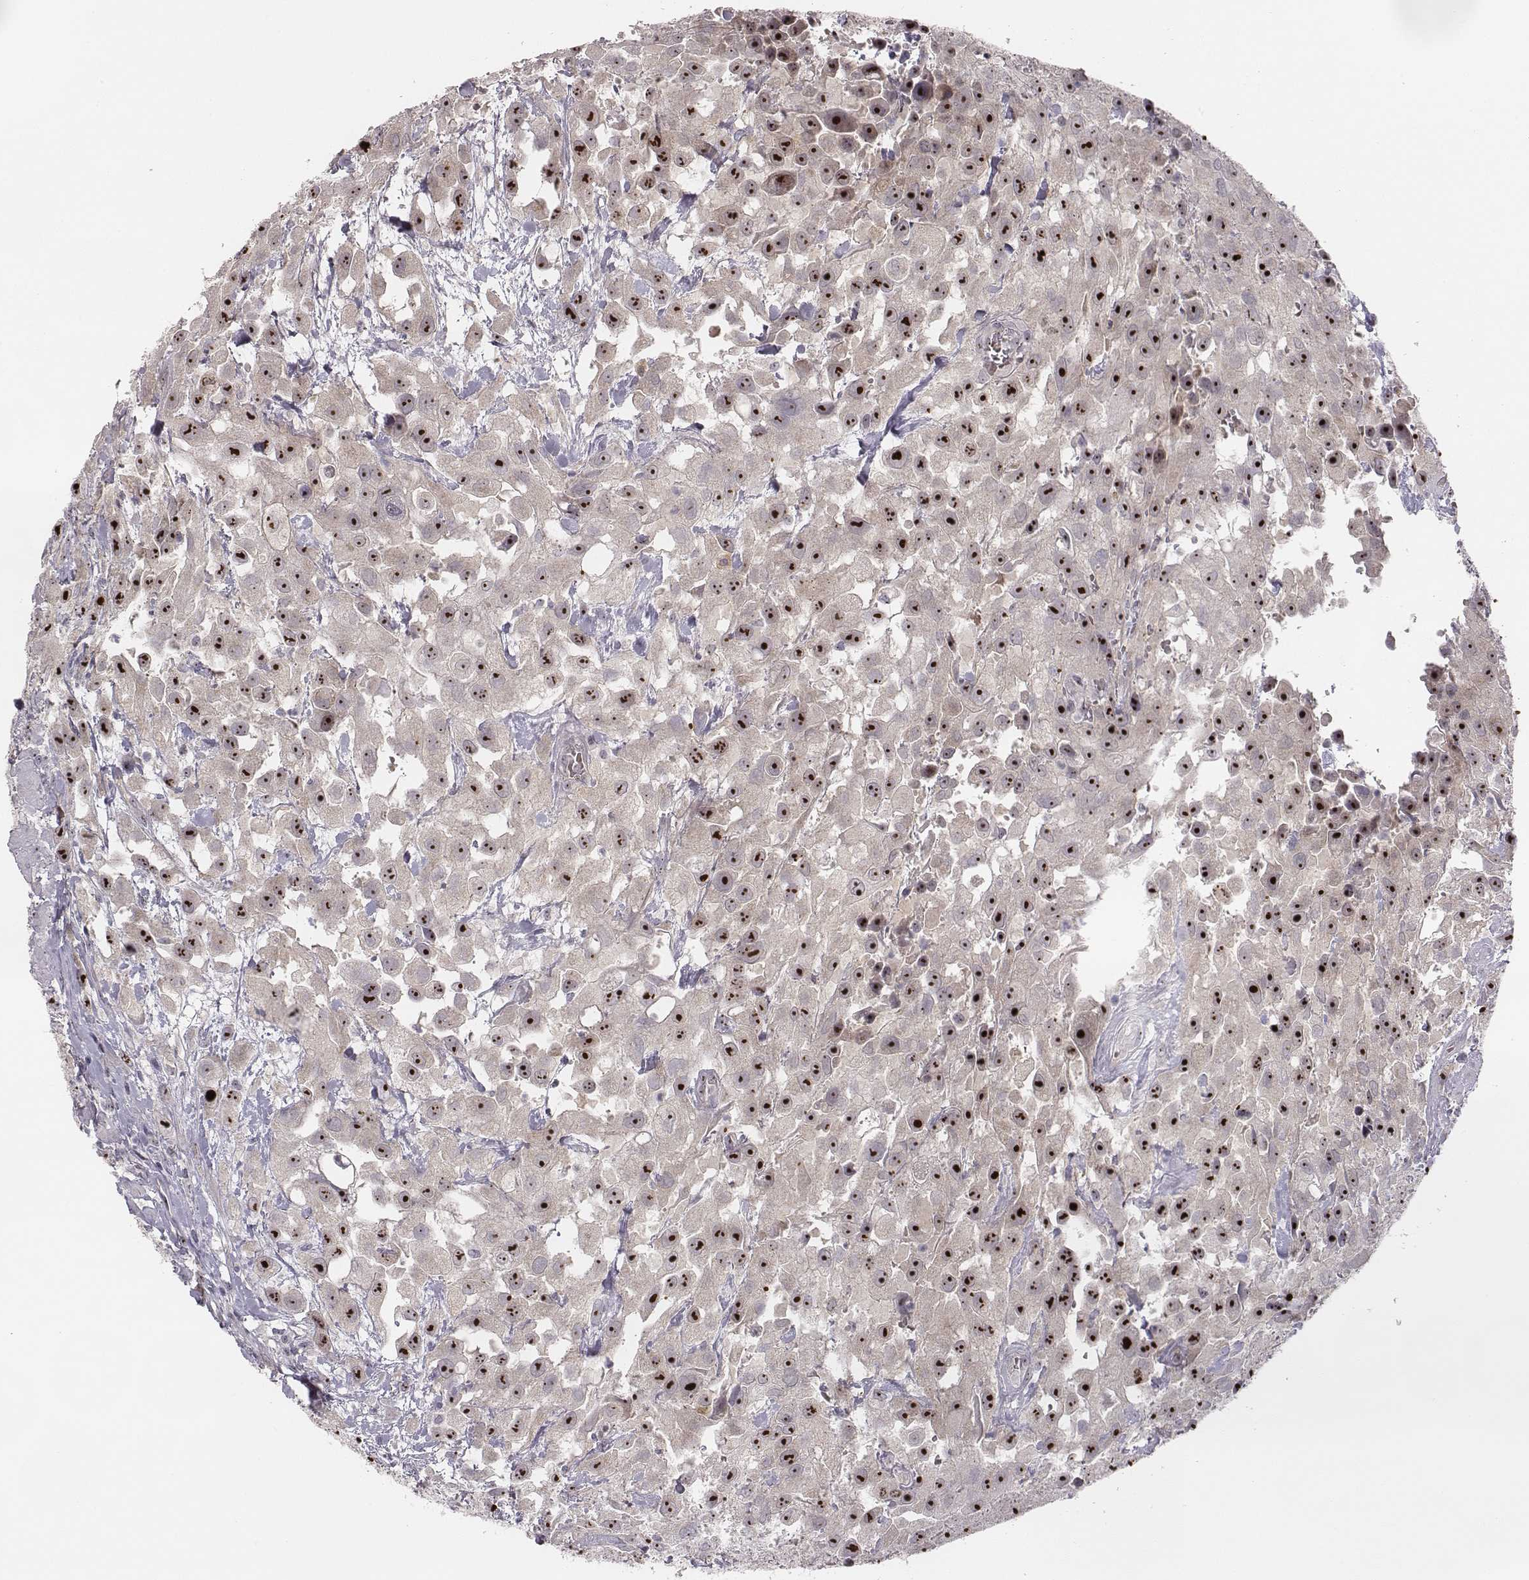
{"staining": {"intensity": "strong", "quantity": ">75%", "location": "nuclear"}, "tissue": "urothelial cancer", "cell_type": "Tumor cells", "image_type": "cancer", "snomed": [{"axis": "morphology", "description": "Urothelial carcinoma, High grade"}, {"axis": "topography", "description": "Urinary bladder"}], "caption": "A brown stain labels strong nuclear expression of a protein in urothelial cancer tumor cells. The protein is stained brown, and the nuclei are stained in blue (DAB IHC with brightfield microscopy, high magnification).", "gene": "NIFK", "patient": {"sex": "male", "age": 79}}